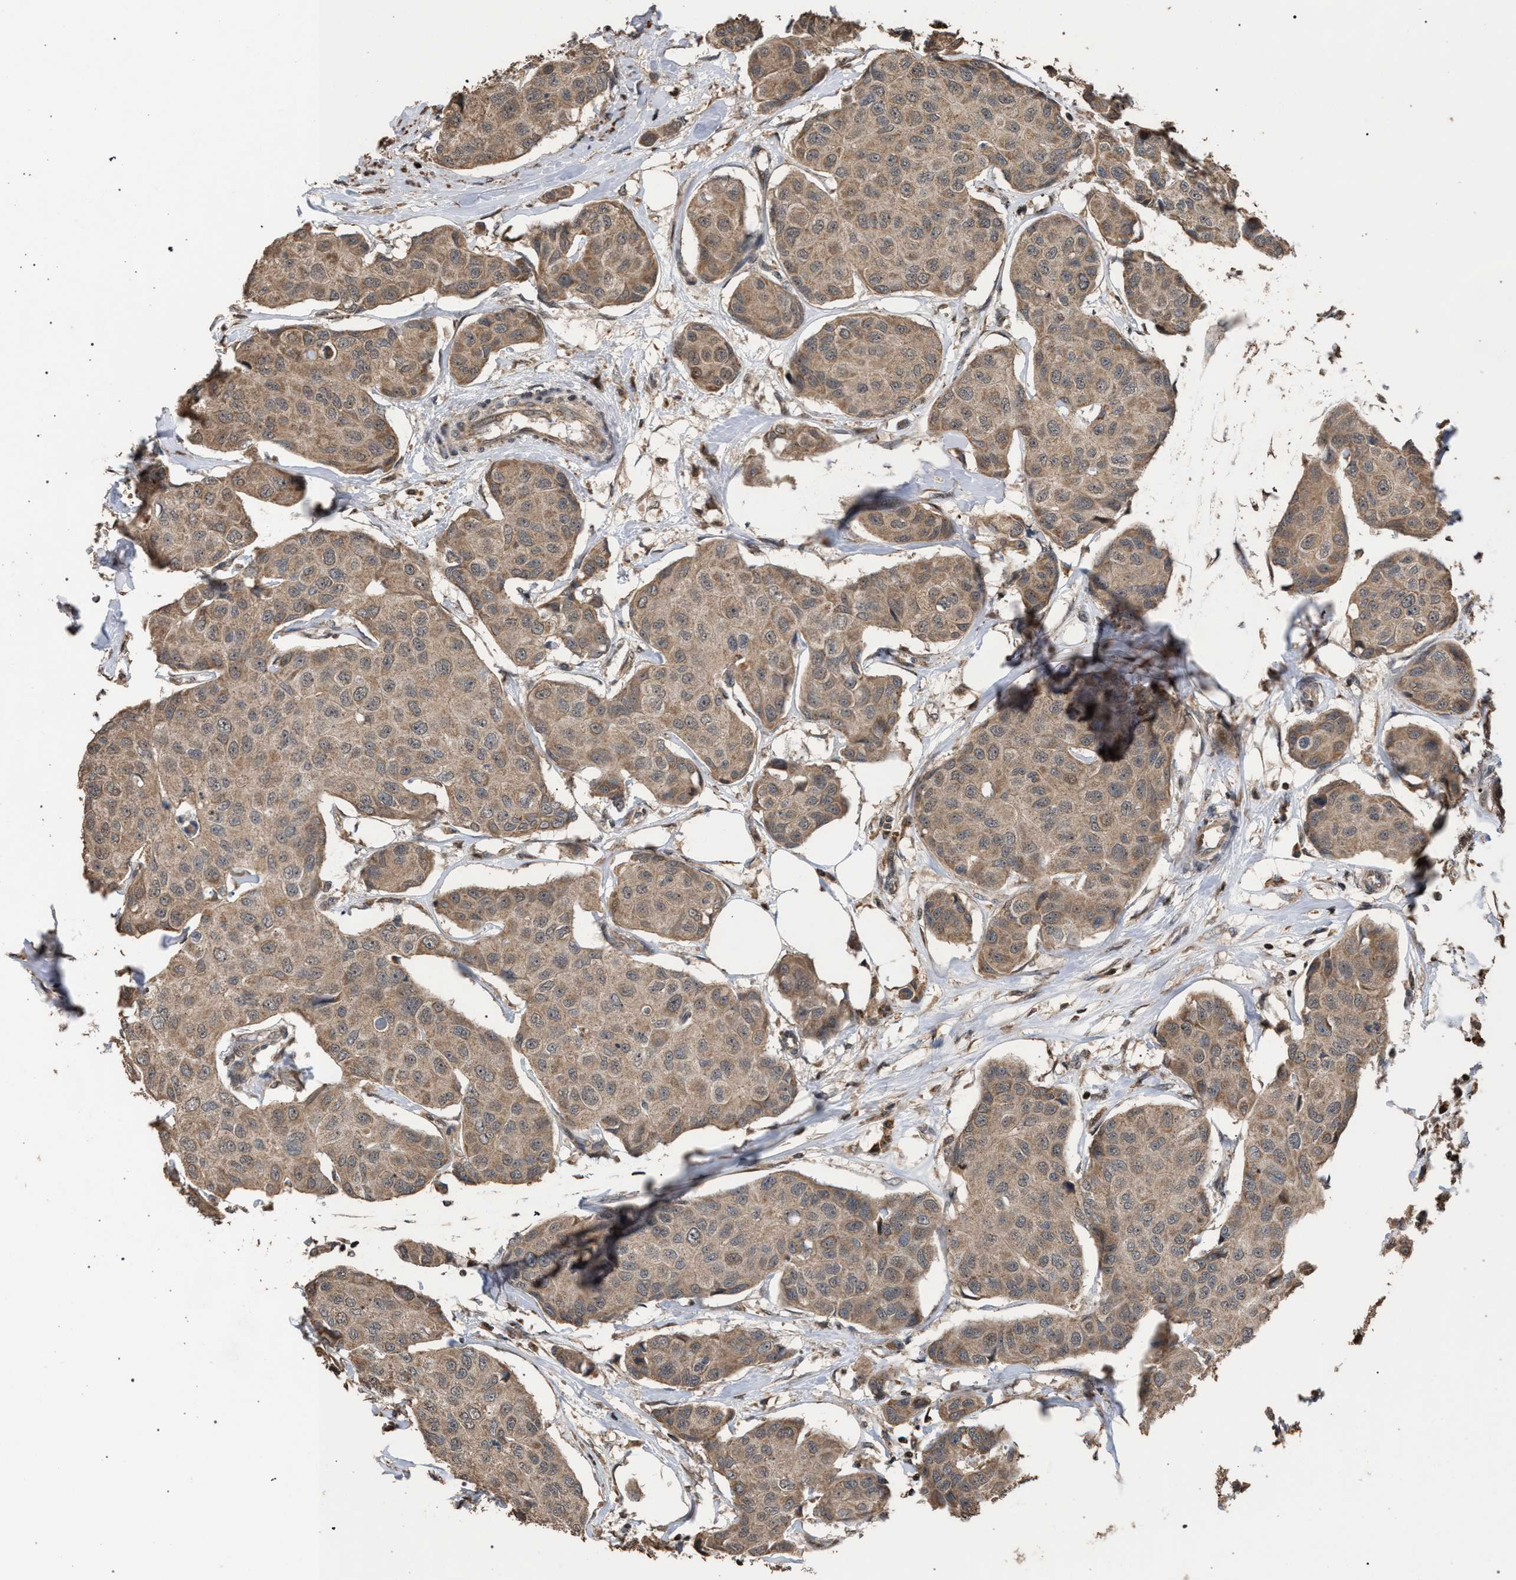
{"staining": {"intensity": "weak", "quantity": ">75%", "location": "cytoplasmic/membranous"}, "tissue": "breast cancer", "cell_type": "Tumor cells", "image_type": "cancer", "snomed": [{"axis": "morphology", "description": "Duct carcinoma"}, {"axis": "topography", "description": "Breast"}], "caption": "Breast invasive ductal carcinoma was stained to show a protein in brown. There is low levels of weak cytoplasmic/membranous staining in about >75% of tumor cells. The staining is performed using DAB brown chromogen to label protein expression. The nuclei are counter-stained blue using hematoxylin.", "gene": "NAA35", "patient": {"sex": "female", "age": 80}}